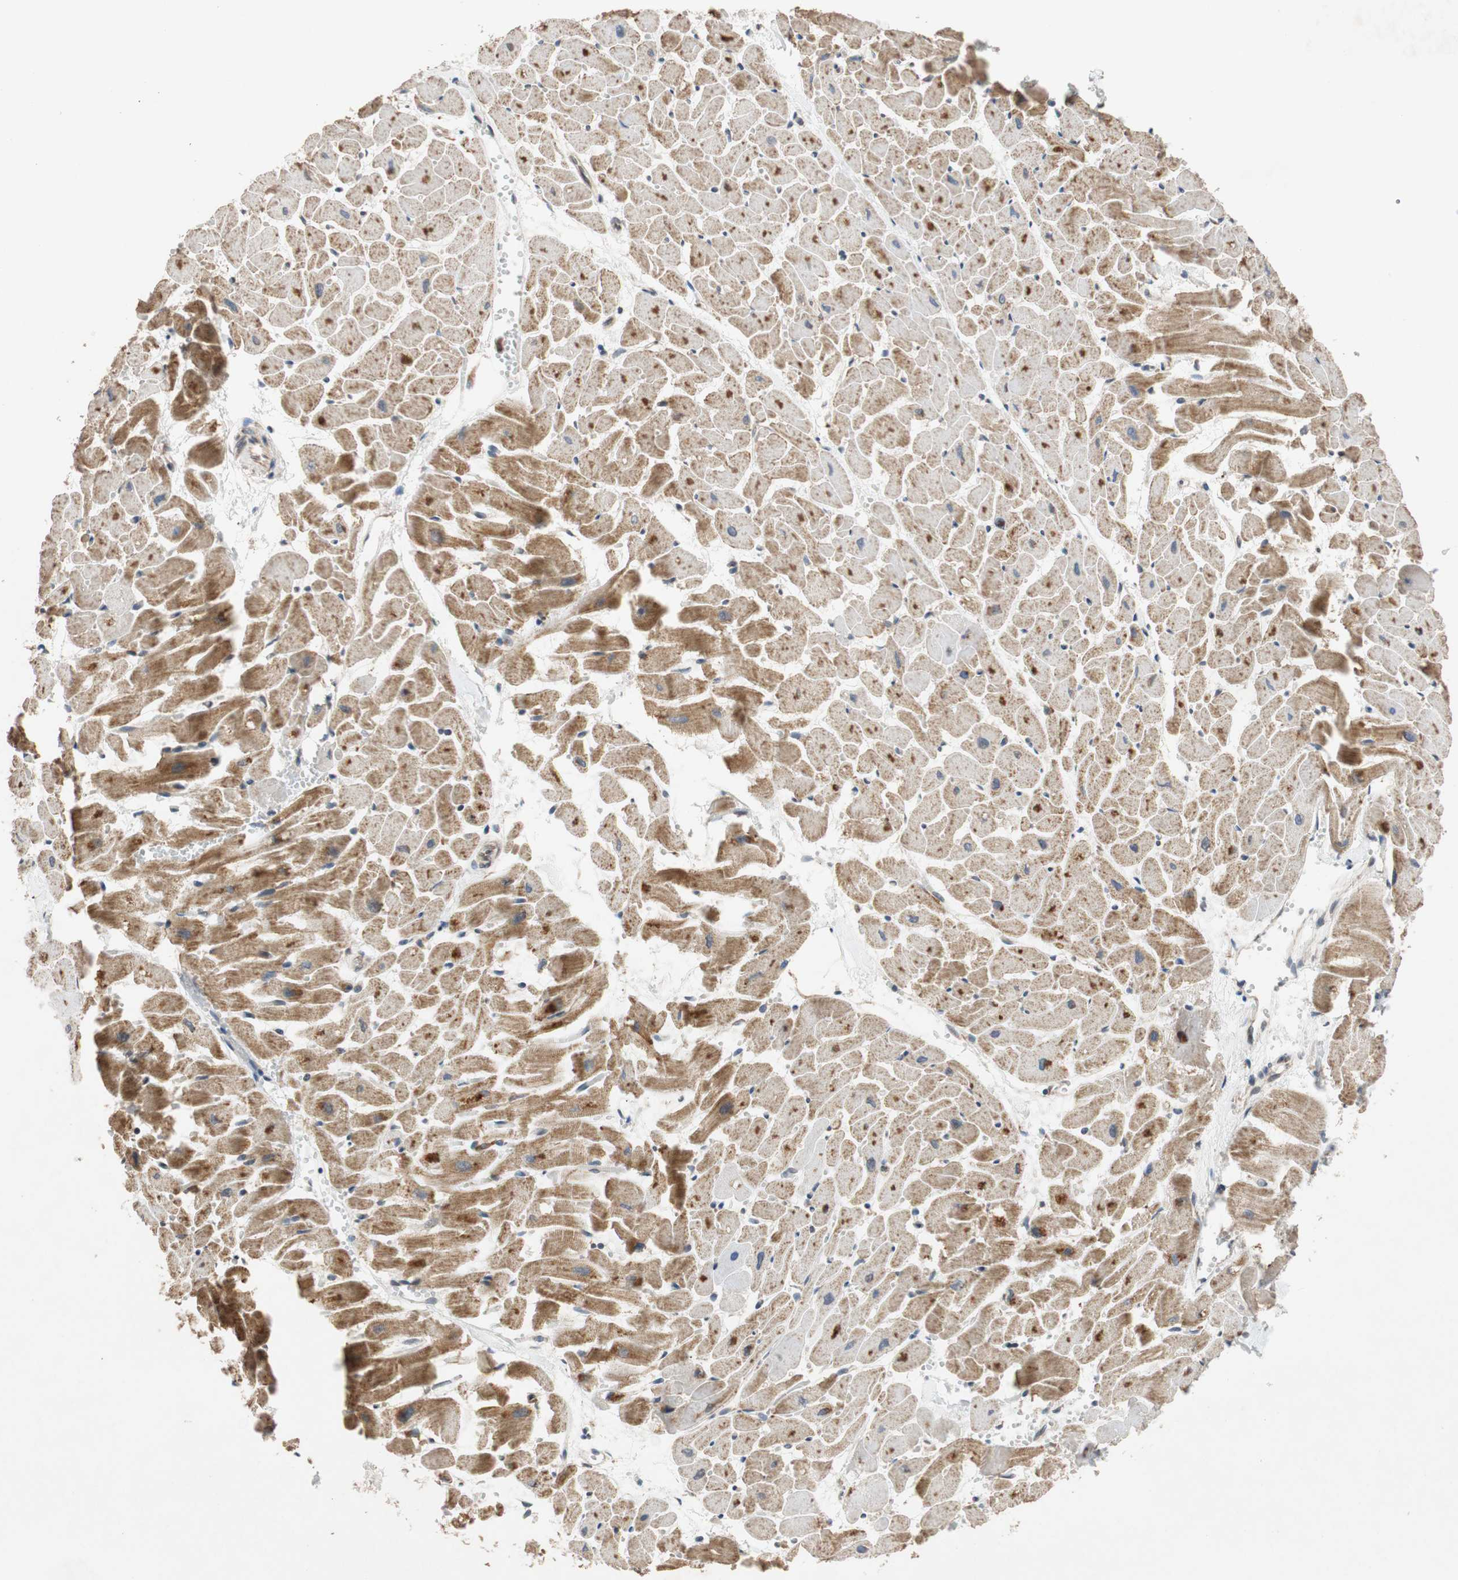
{"staining": {"intensity": "moderate", "quantity": ">75%", "location": "cytoplasmic/membranous"}, "tissue": "heart muscle", "cell_type": "Cardiomyocytes", "image_type": "normal", "snomed": [{"axis": "morphology", "description": "Normal tissue, NOS"}, {"axis": "topography", "description": "Heart"}], "caption": "An immunohistochemistry micrograph of benign tissue is shown. Protein staining in brown shows moderate cytoplasmic/membranous positivity in heart muscle within cardiomyocytes. Nuclei are stained in blue.", "gene": "AUP1", "patient": {"sex": "female", "age": 19}}